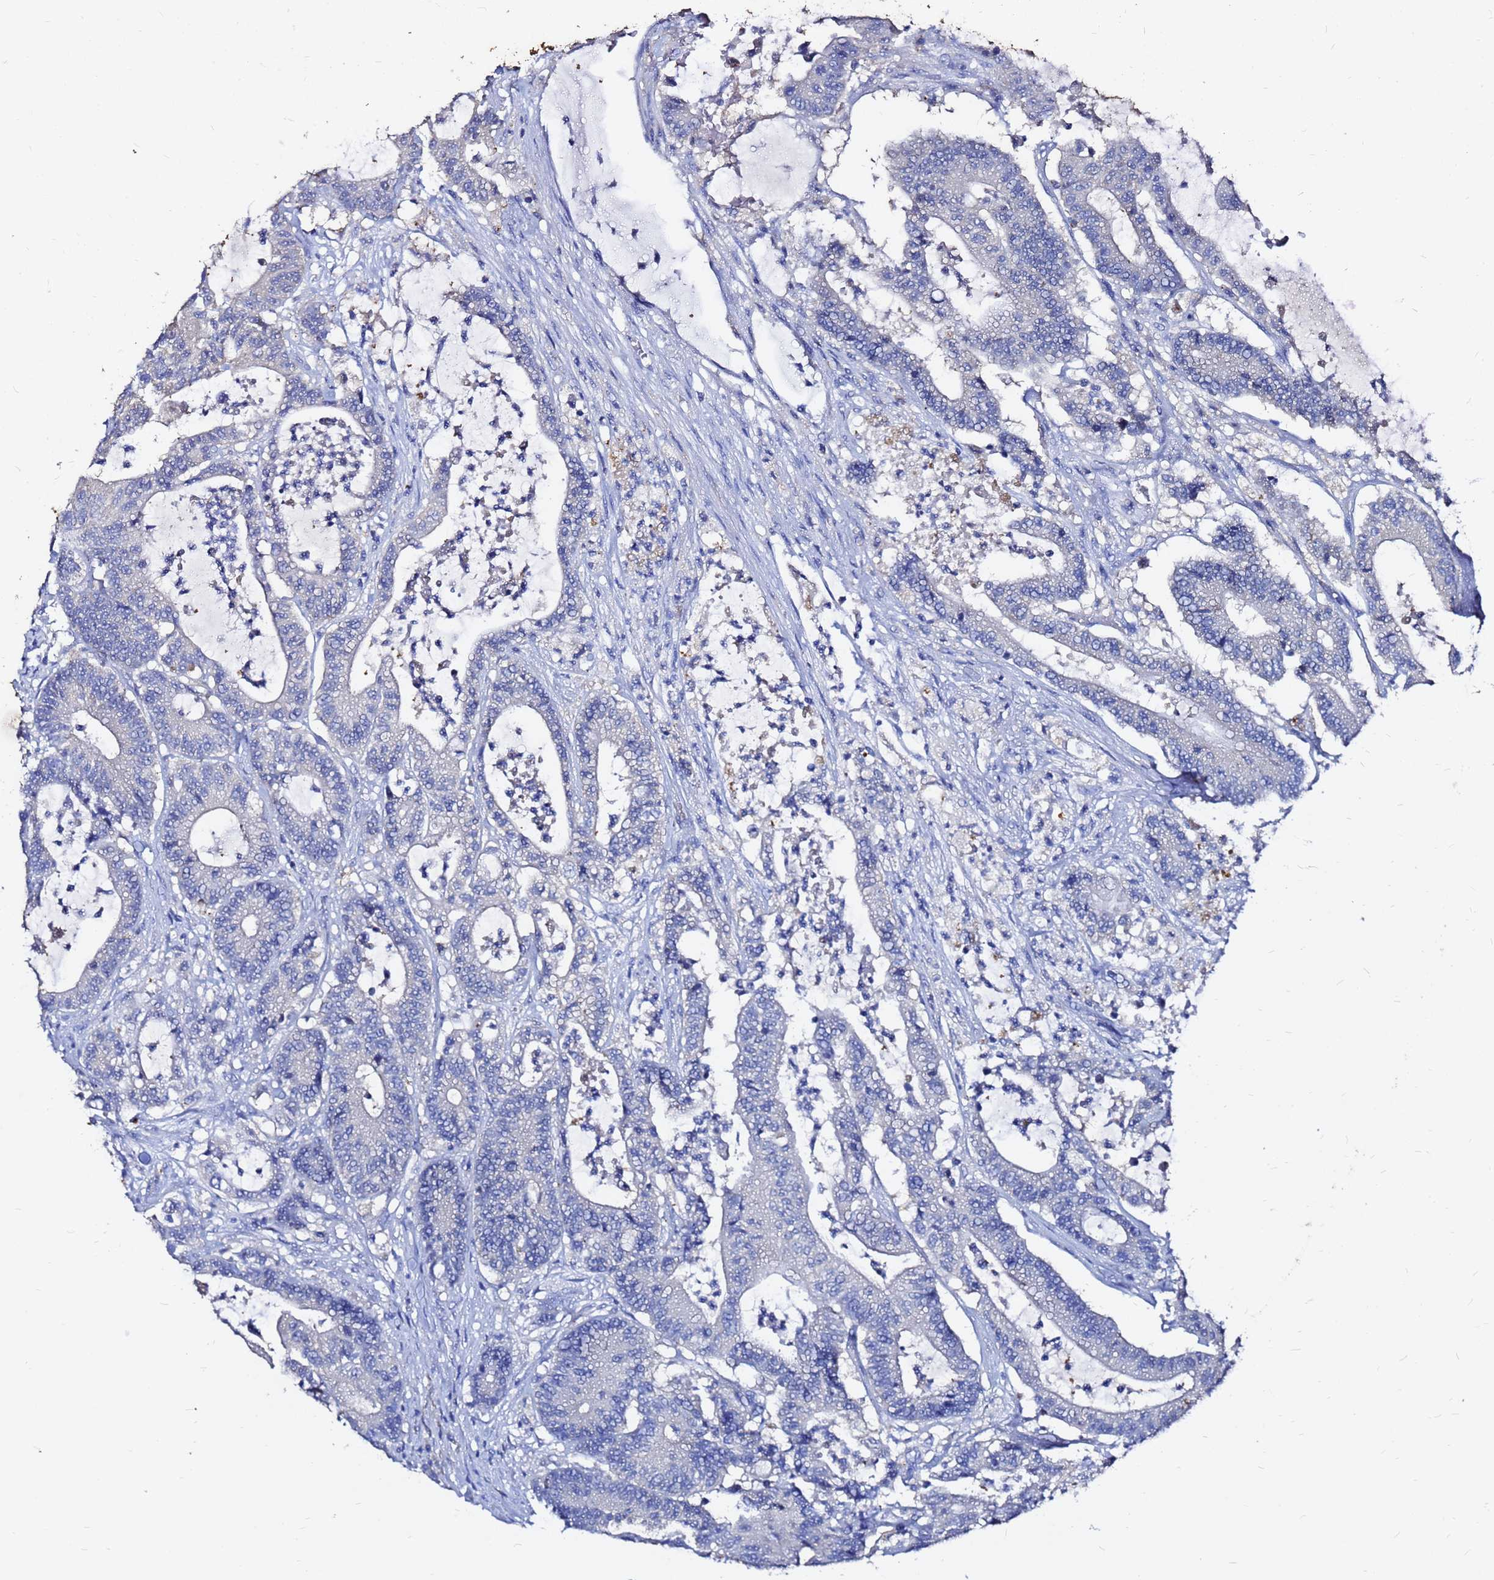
{"staining": {"intensity": "negative", "quantity": "none", "location": "none"}, "tissue": "colorectal cancer", "cell_type": "Tumor cells", "image_type": "cancer", "snomed": [{"axis": "morphology", "description": "Adenocarcinoma, NOS"}, {"axis": "topography", "description": "Colon"}], "caption": "The IHC image has no significant expression in tumor cells of colorectal cancer (adenocarcinoma) tissue.", "gene": "FAM183A", "patient": {"sex": "female", "age": 84}}